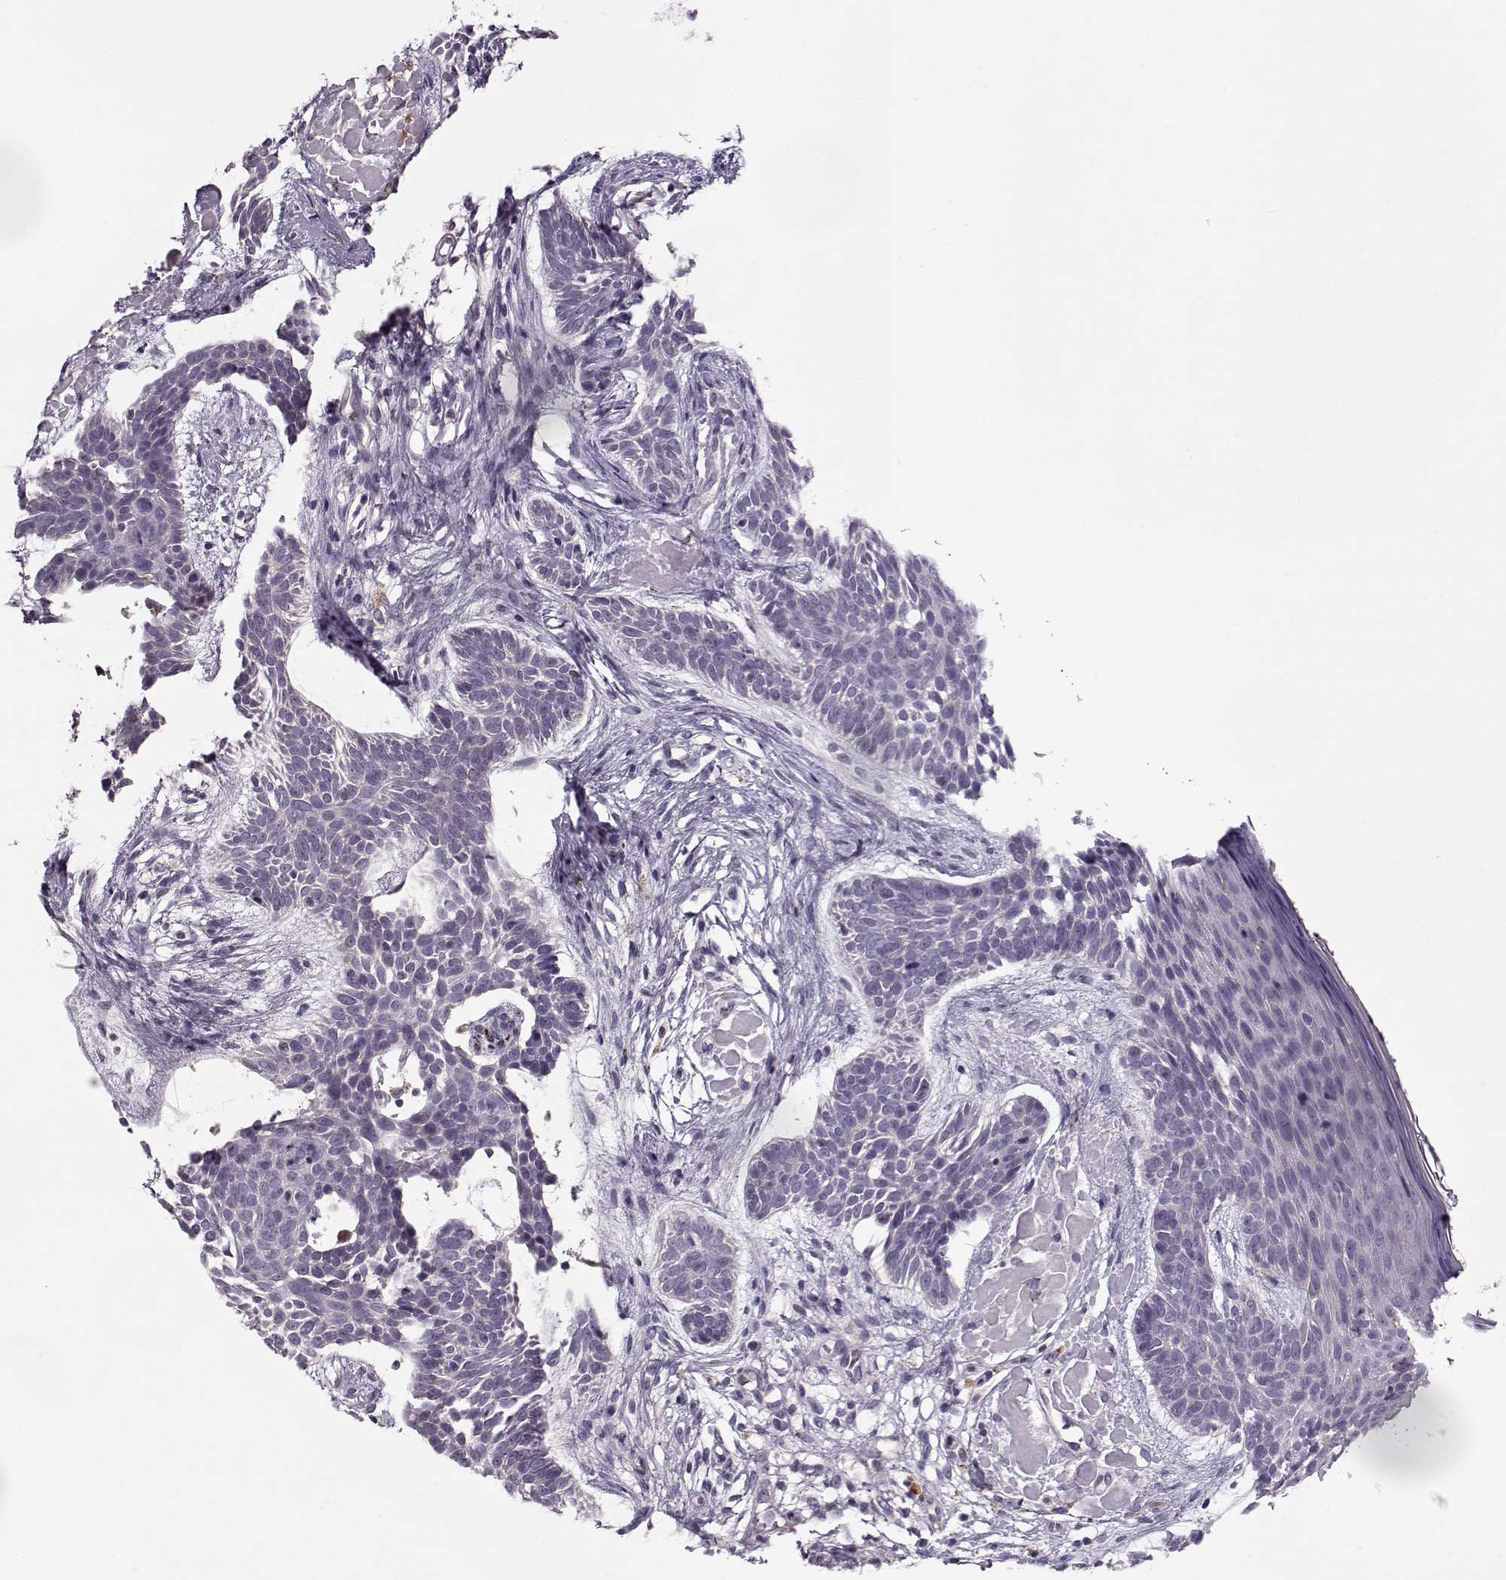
{"staining": {"intensity": "negative", "quantity": "none", "location": "none"}, "tissue": "skin cancer", "cell_type": "Tumor cells", "image_type": "cancer", "snomed": [{"axis": "morphology", "description": "Basal cell carcinoma"}, {"axis": "topography", "description": "Skin"}], "caption": "Immunohistochemistry (IHC) of skin cancer (basal cell carcinoma) exhibits no positivity in tumor cells.", "gene": "ACOT11", "patient": {"sex": "male", "age": 85}}